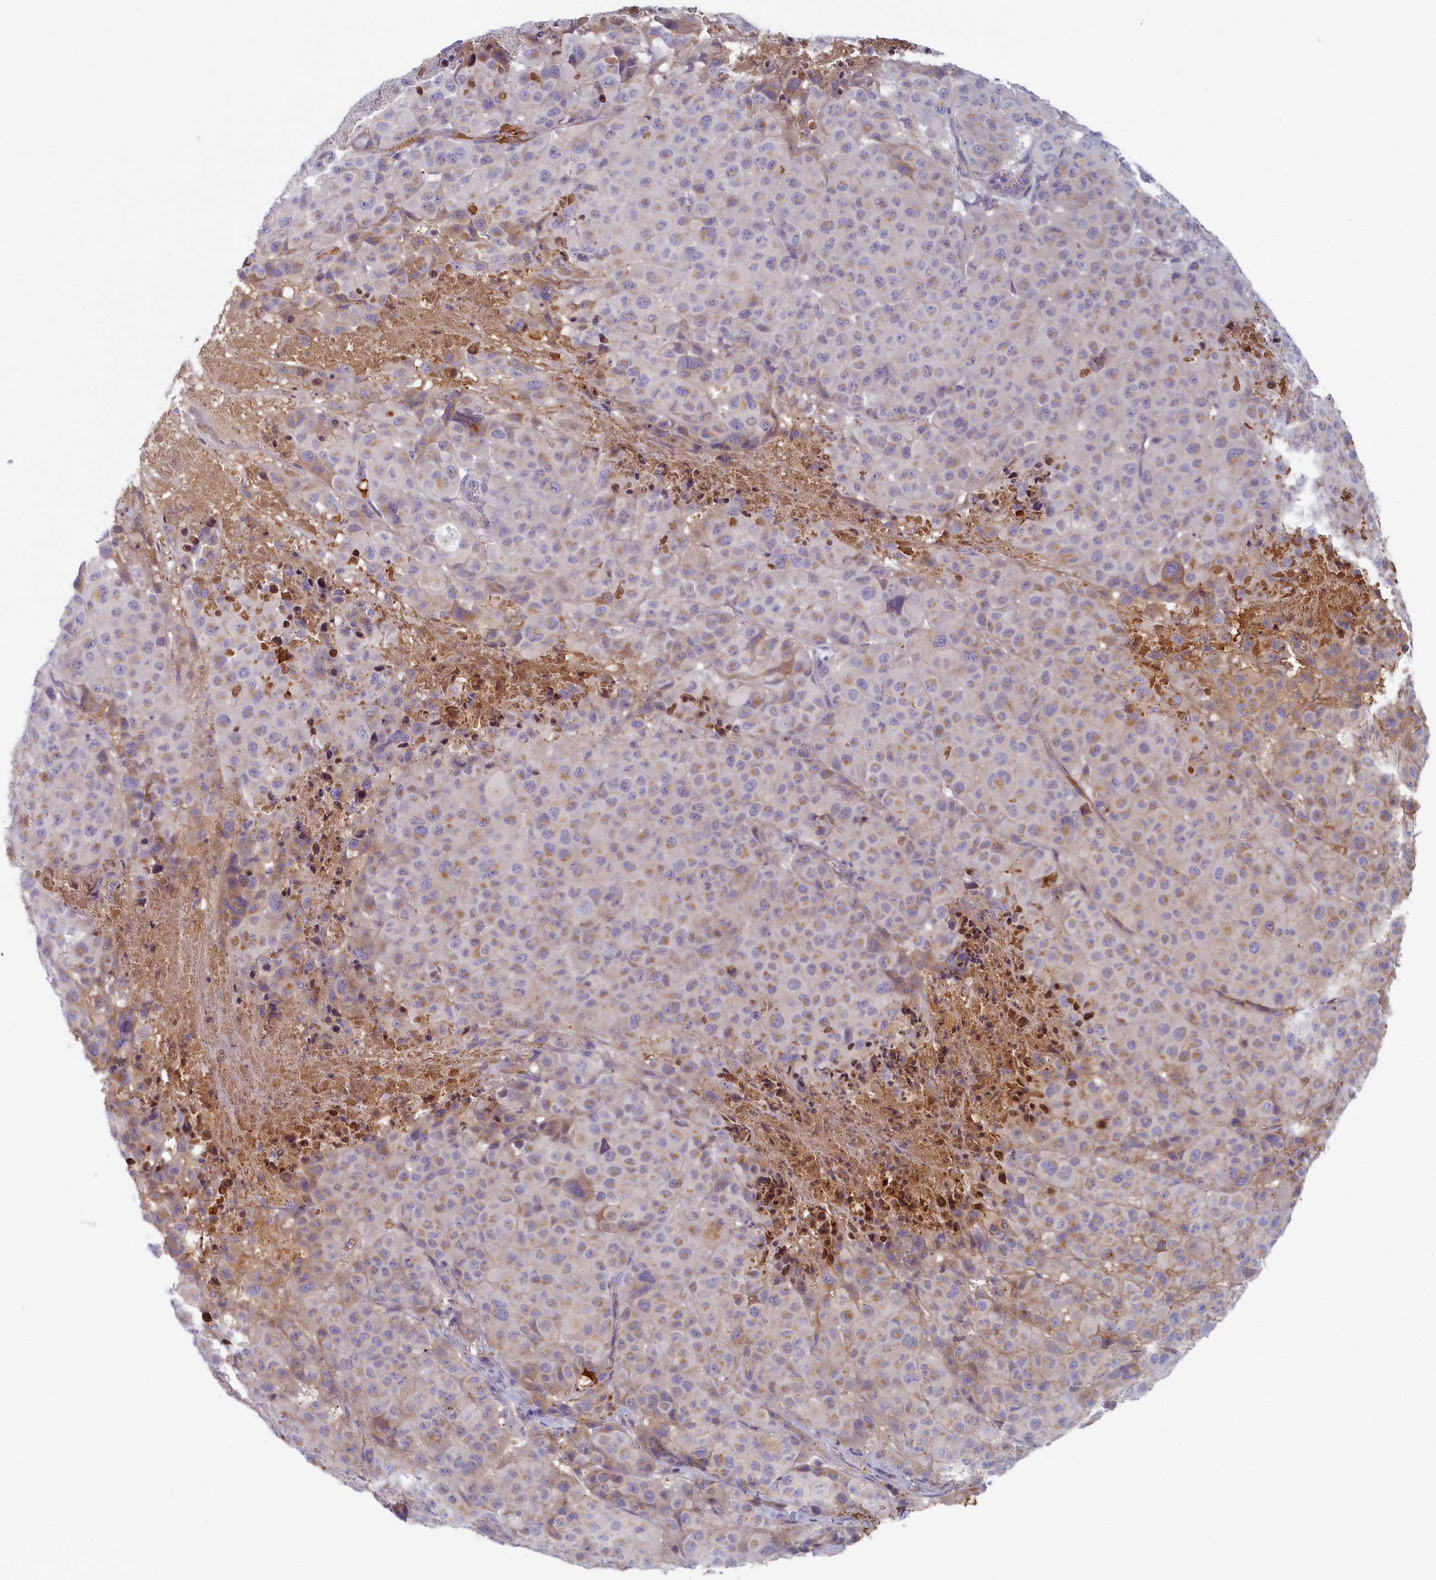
{"staining": {"intensity": "negative", "quantity": "none", "location": "none"}, "tissue": "melanoma", "cell_type": "Tumor cells", "image_type": "cancer", "snomed": [{"axis": "morphology", "description": "Malignant melanoma, NOS"}, {"axis": "topography", "description": "Skin"}], "caption": "Immunohistochemistry (IHC) photomicrograph of neoplastic tissue: human malignant melanoma stained with DAB (3,3'-diaminobenzidine) displays no significant protein expression in tumor cells.", "gene": "STX16", "patient": {"sex": "male", "age": 73}}